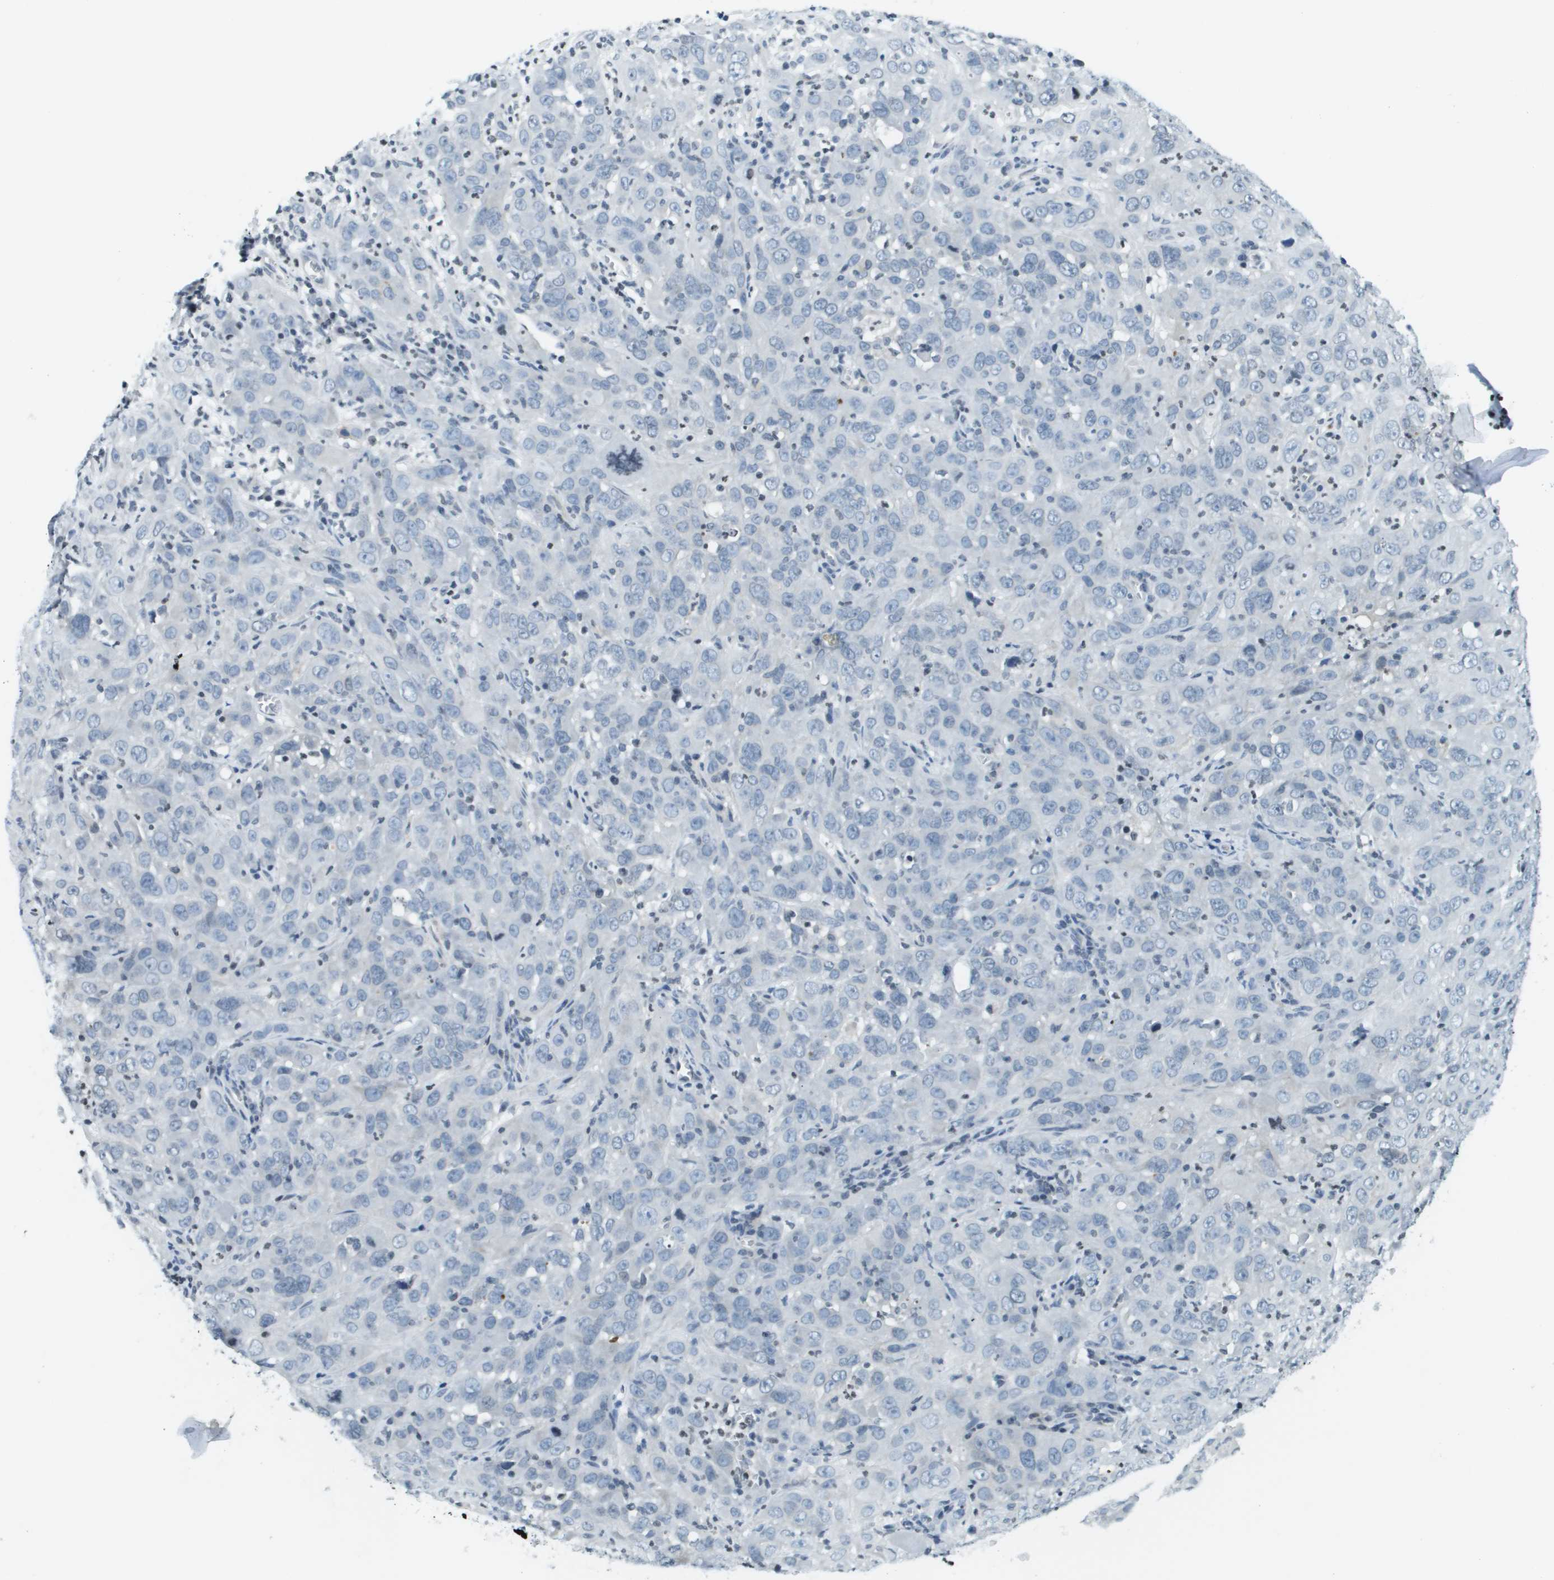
{"staining": {"intensity": "negative", "quantity": "none", "location": "none"}, "tissue": "cervical cancer", "cell_type": "Tumor cells", "image_type": "cancer", "snomed": [{"axis": "morphology", "description": "Squamous cell carcinoma, NOS"}, {"axis": "topography", "description": "Cervix"}], "caption": "The micrograph demonstrates no staining of tumor cells in squamous cell carcinoma (cervical). The staining was performed using DAB to visualize the protein expression in brown, while the nuclei were stained in blue with hematoxylin (Magnification: 20x).", "gene": "UVRAG", "patient": {"sex": "female", "age": 32}}